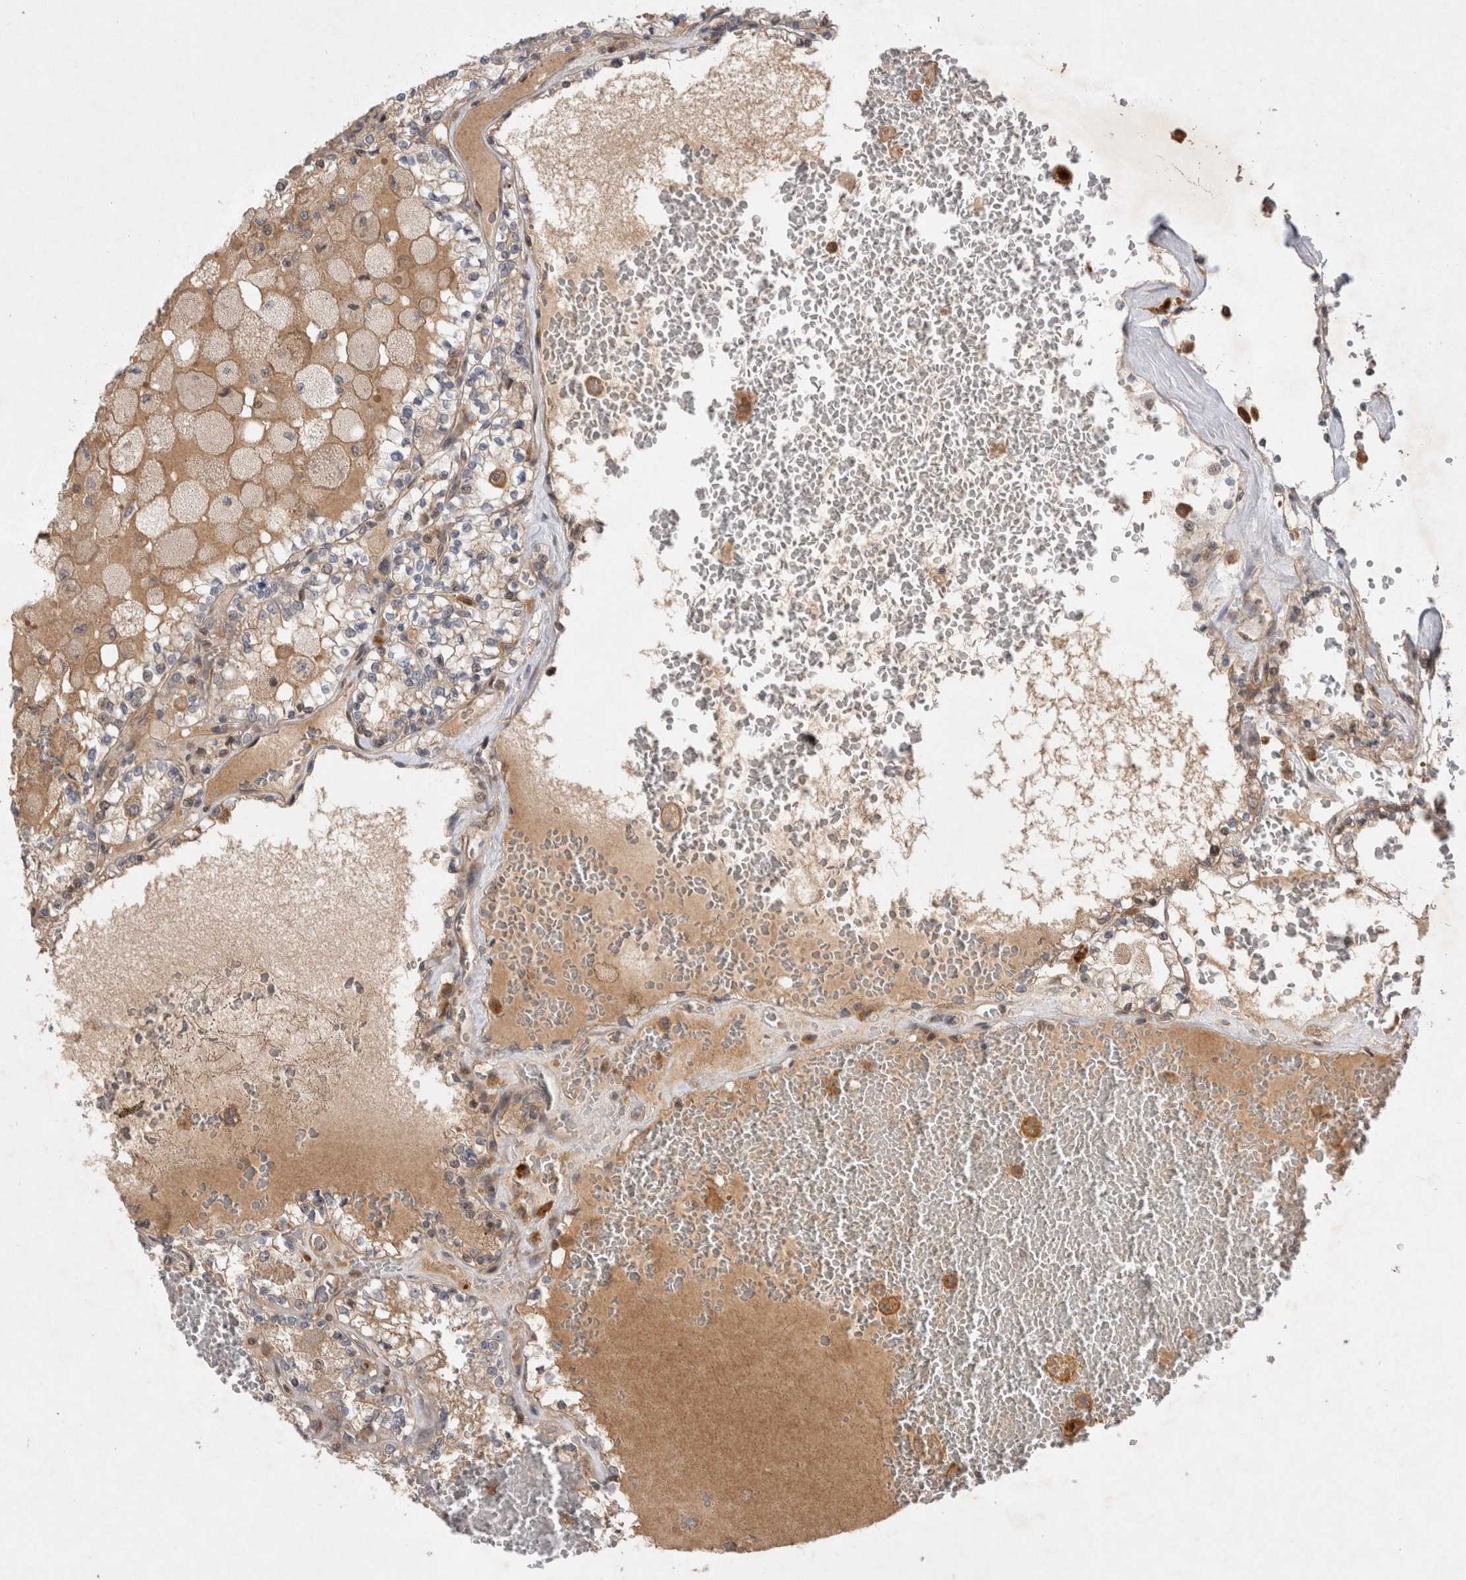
{"staining": {"intensity": "weak", "quantity": ">75%", "location": "cytoplasmic/membranous"}, "tissue": "renal cancer", "cell_type": "Tumor cells", "image_type": "cancer", "snomed": [{"axis": "morphology", "description": "Adenocarcinoma, NOS"}, {"axis": "topography", "description": "Kidney"}], "caption": "Protein expression analysis of renal cancer (adenocarcinoma) shows weak cytoplasmic/membranous positivity in about >75% of tumor cells.", "gene": "HTT", "patient": {"sex": "female", "age": 56}}